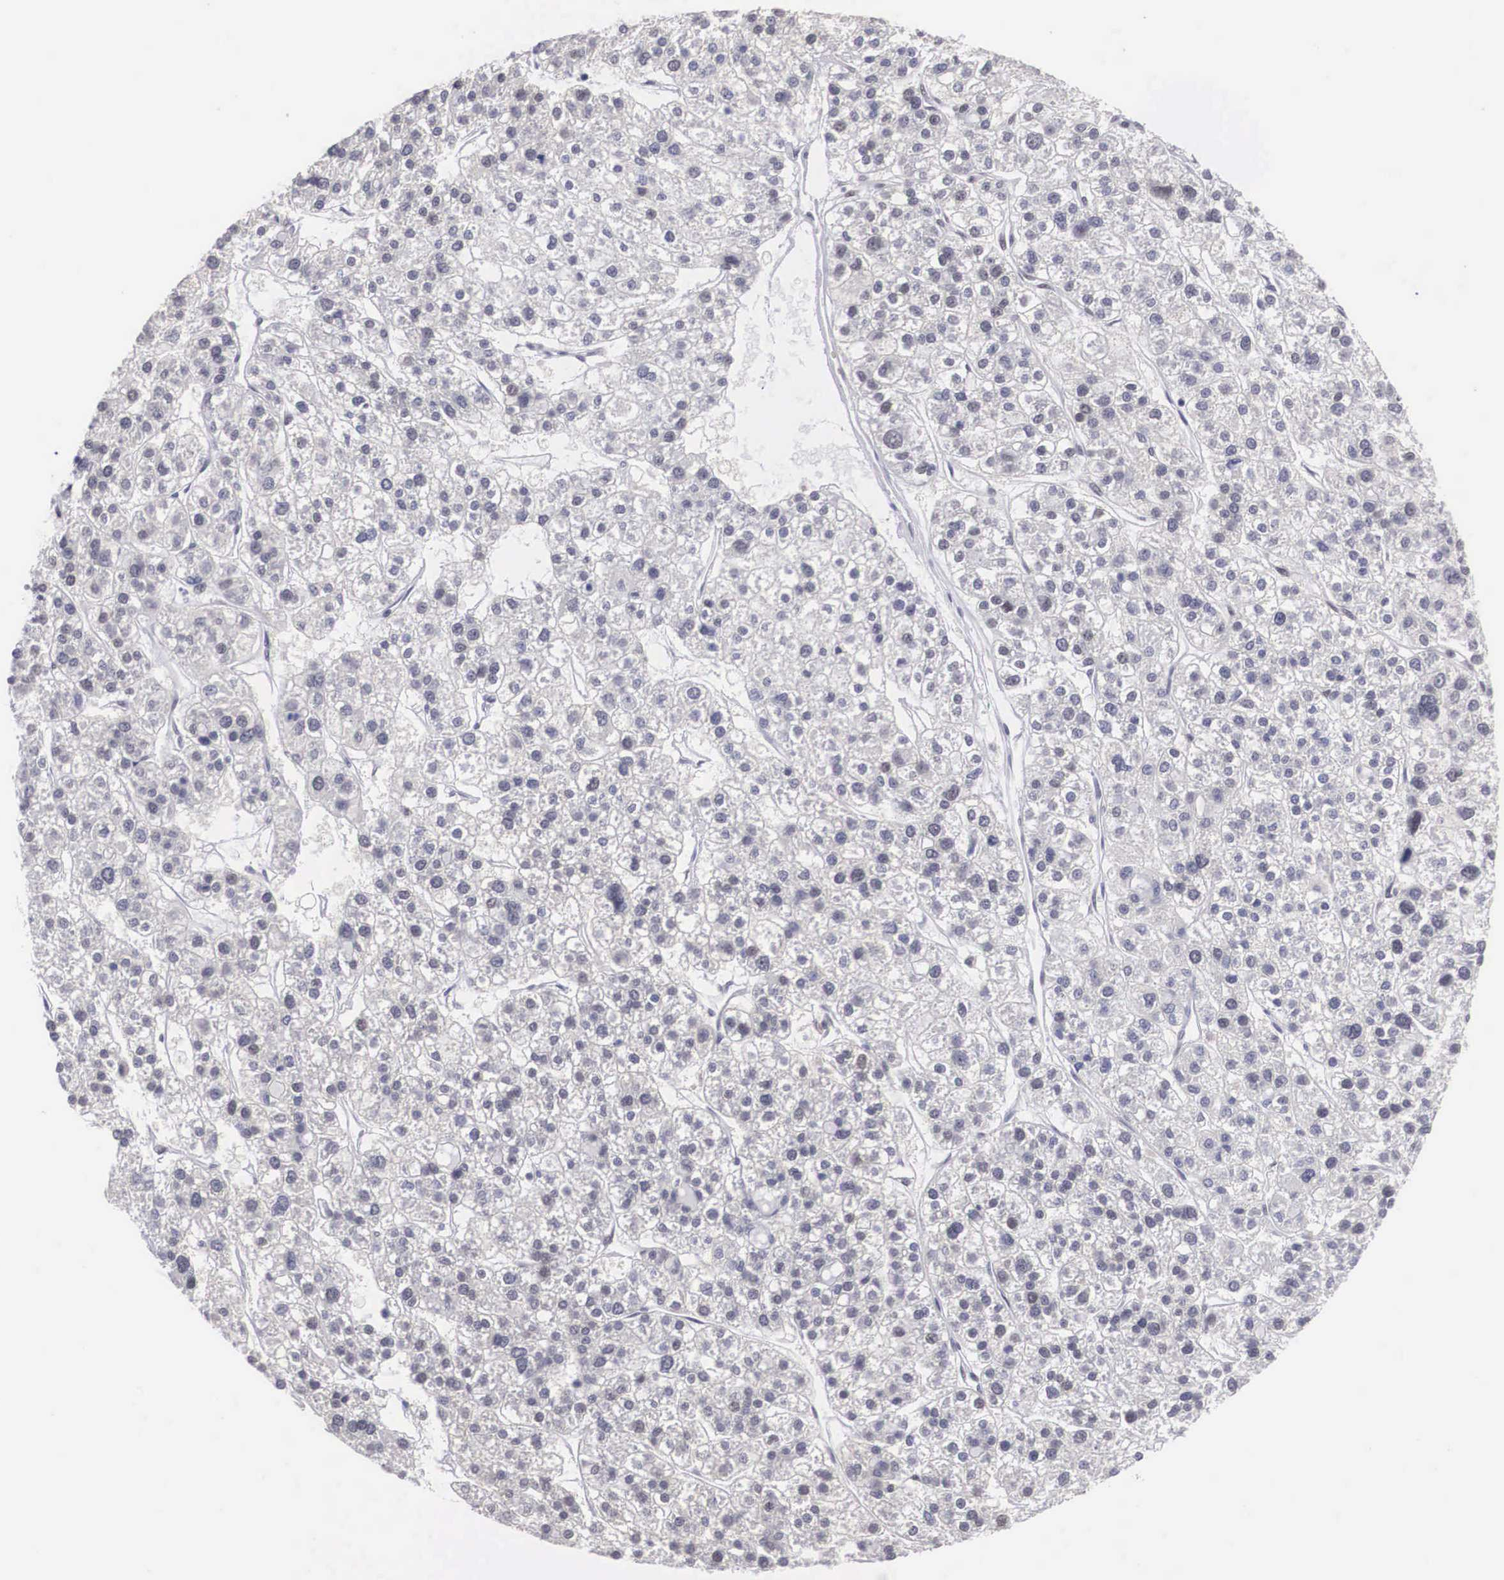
{"staining": {"intensity": "negative", "quantity": "none", "location": "none"}, "tissue": "liver cancer", "cell_type": "Tumor cells", "image_type": "cancer", "snomed": [{"axis": "morphology", "description": "Carcinoma, Hepatocellular, NOS"}, {"axis": "topography", "description": "Liver"}], "caption": "Image shows no significant protein positivity in tumor cells of liver hepatocellular carcinoma.", "gene": "ZNF275", "patient": {"sex": "female", "age": 85}}